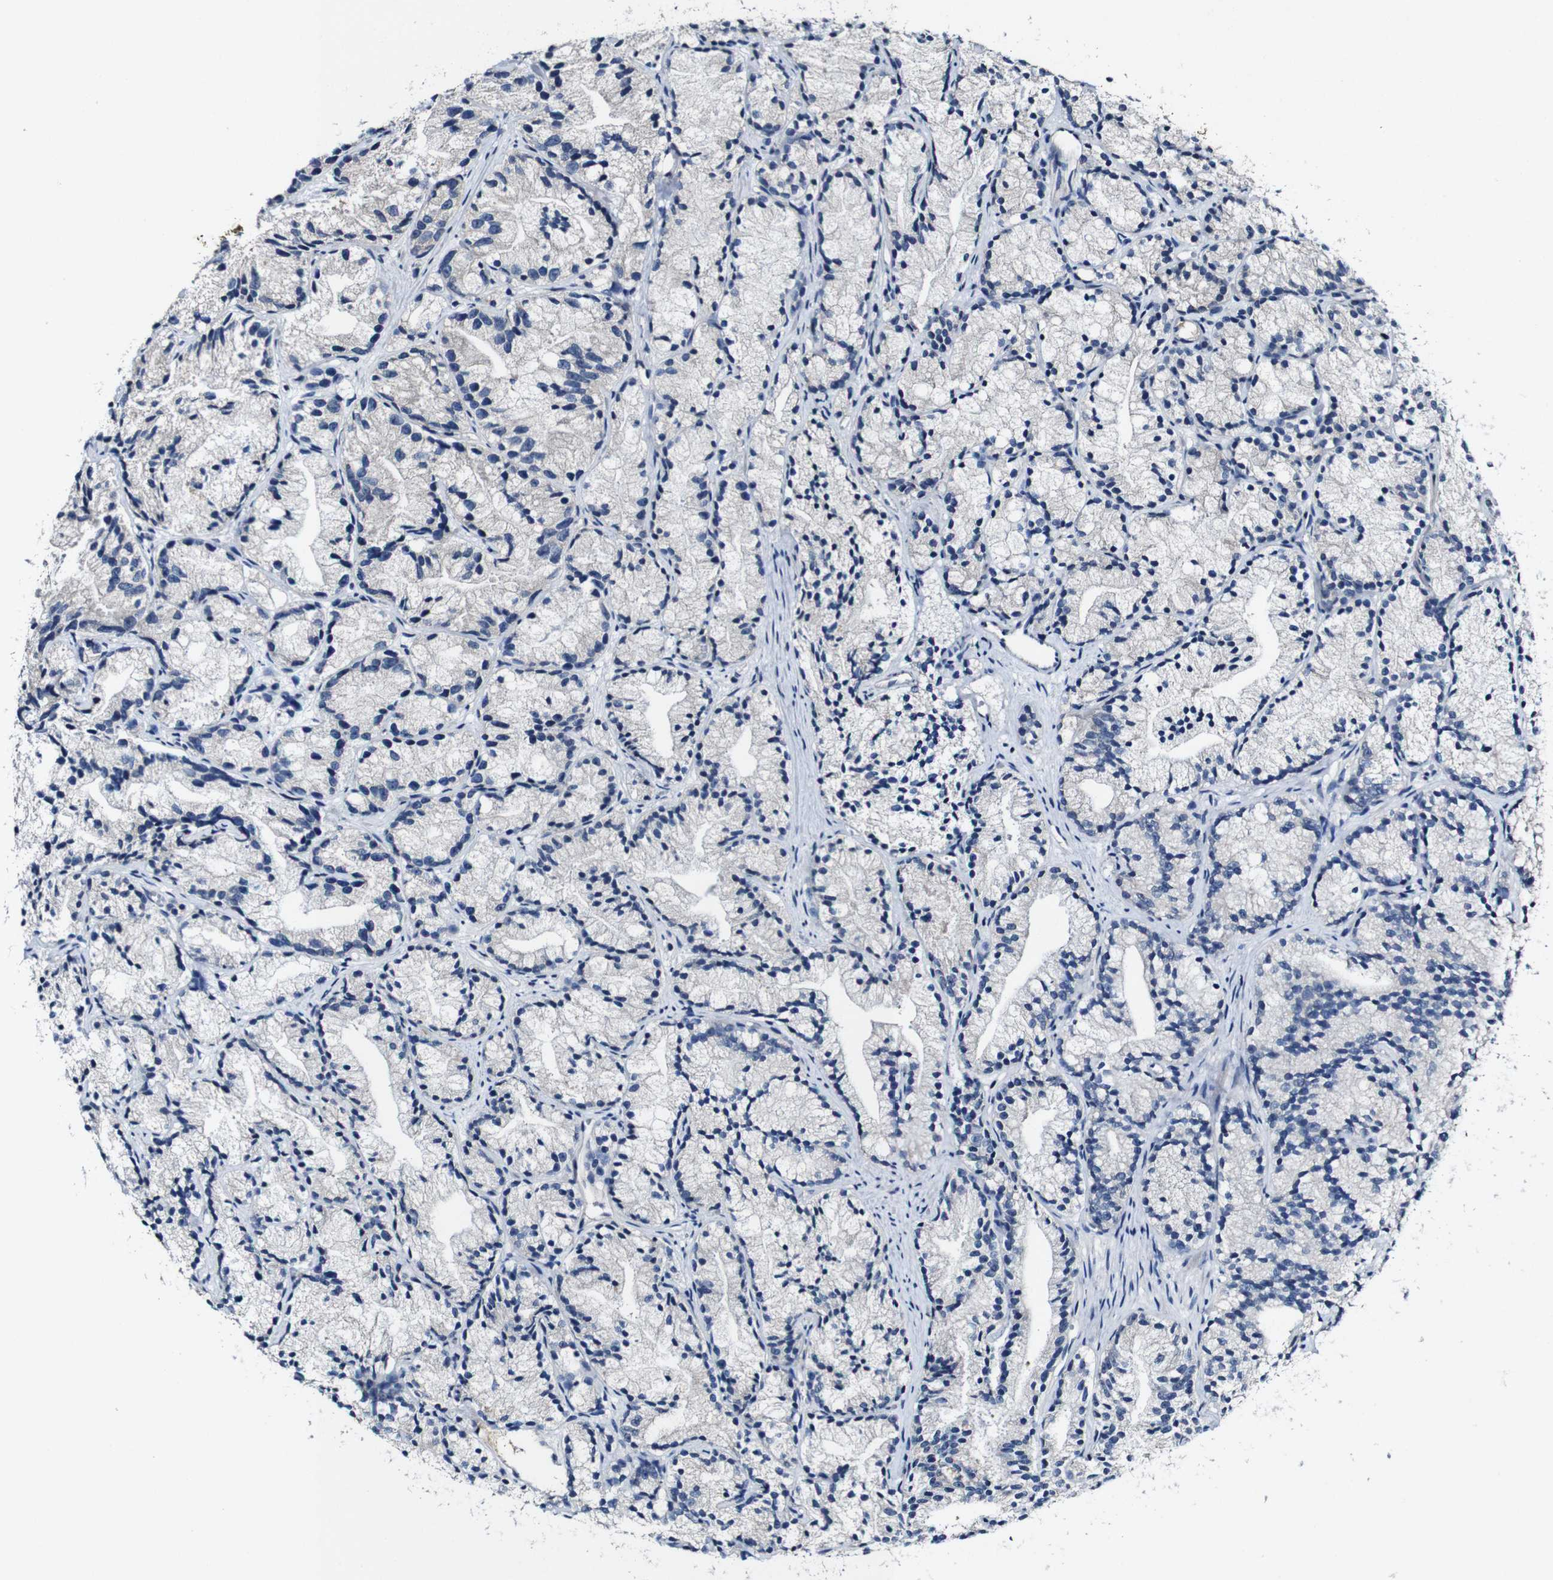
{"staining": {"intensity": "negative", "quantity": "none", "location": "none"}, "tissue": "prostate cancer", "cell_type": "Tumor cells", "image_type": "cancer", "snomed": [{"axis": "morphology", "description": "Adenocarcinoma, Low grade"}, {"axis": "topography", "description": "Prostate"}], "caption": "Tumor cells show no significant expression in prostate cancer (adenocarcinoma (low-grade)).", "gene": "GRAMD1A", "patient": {"sex": "male", "age": 89}}